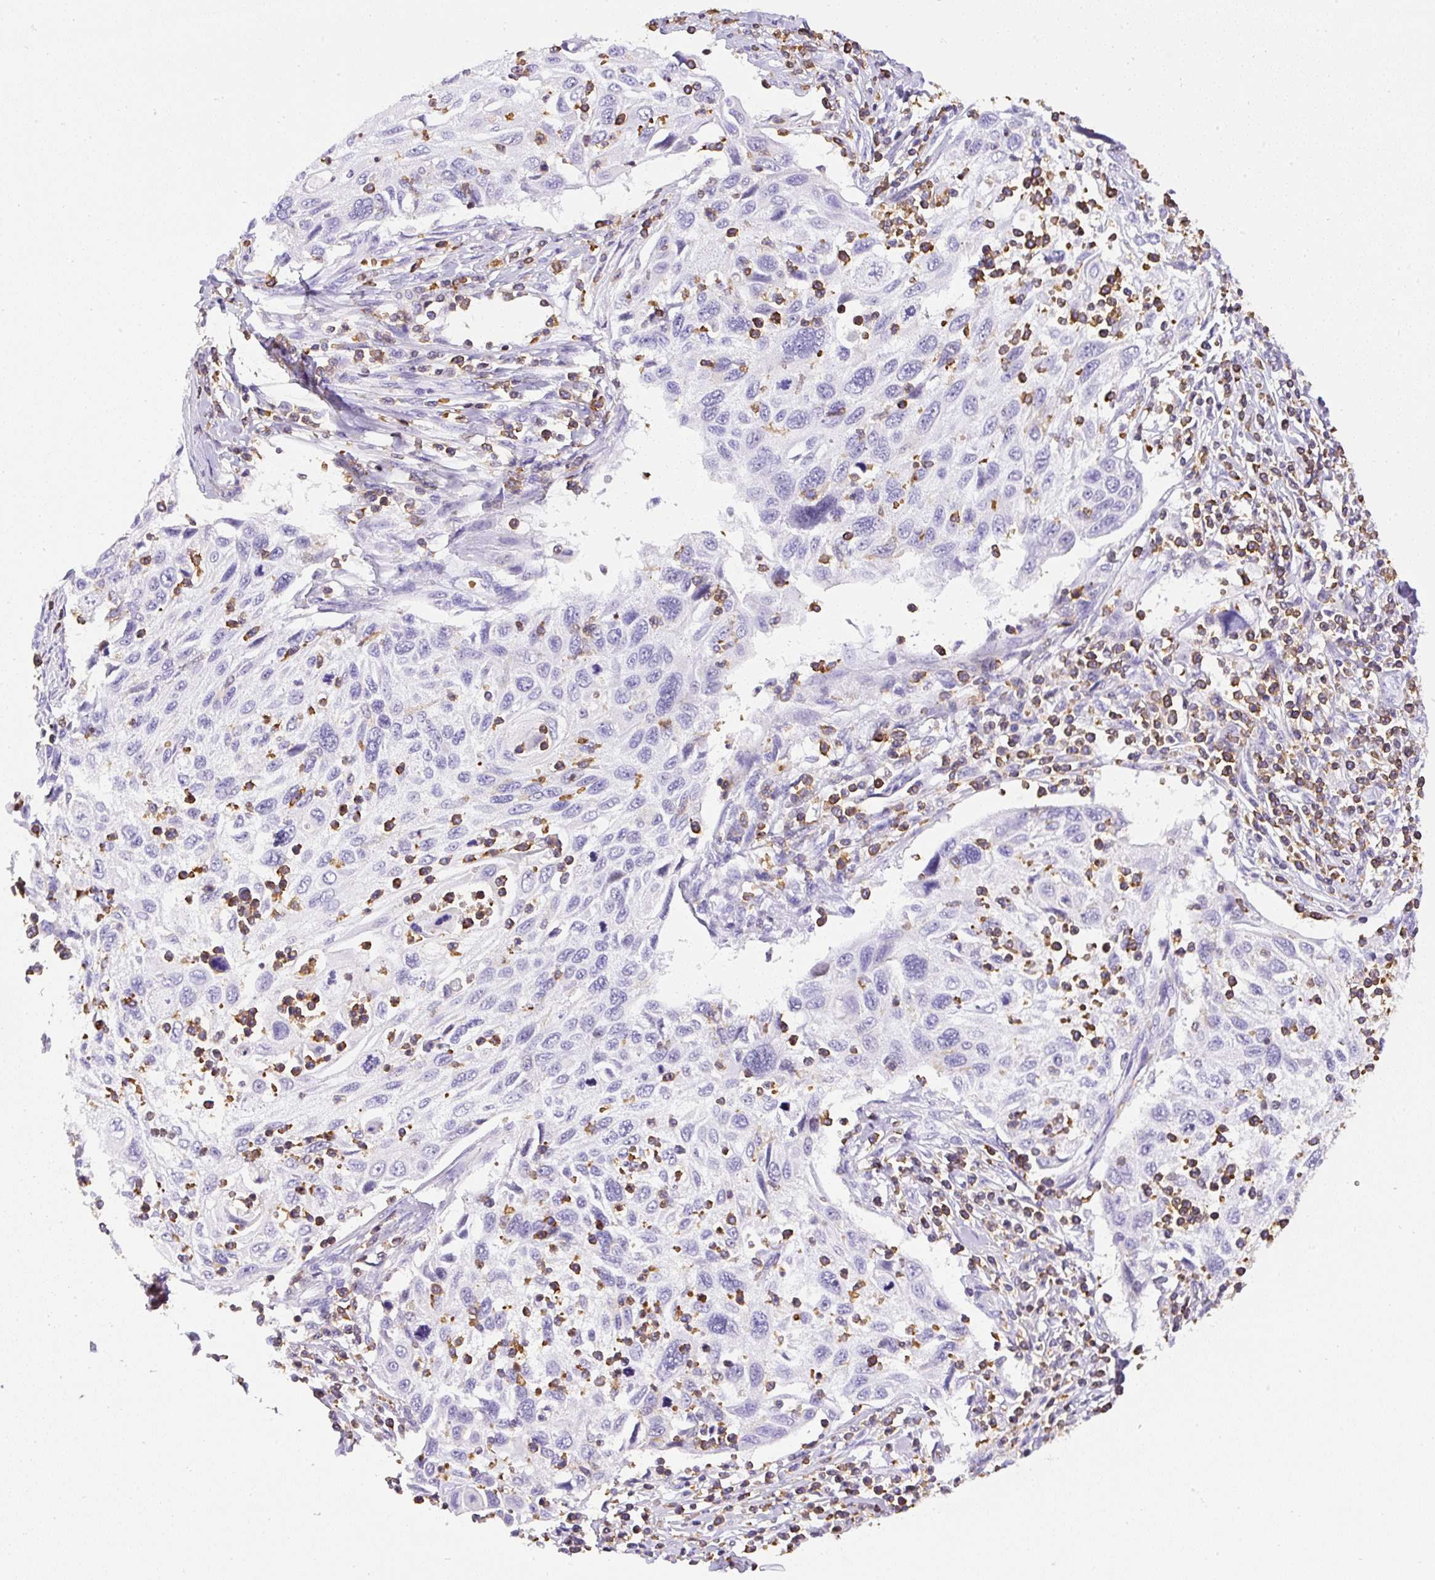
{"staining": {"intensity": "negative", "quantity": "none", "location": "none"}, "tissue": "cervical cancer", "cell_type": "Tumor cells", "image_type": "cancer", "snomed": [{"axis": "morphology", "description": "Squamous cell carcinoma, NOS"}, {"axis": "topography", "description": "Cervix"}], "caption": "Tumor cells are negative for brown protein staining in squamous cell carcinoma (cervical).", "gene": "FAM228B", "patient": {"sex": "female", "age": 70}}